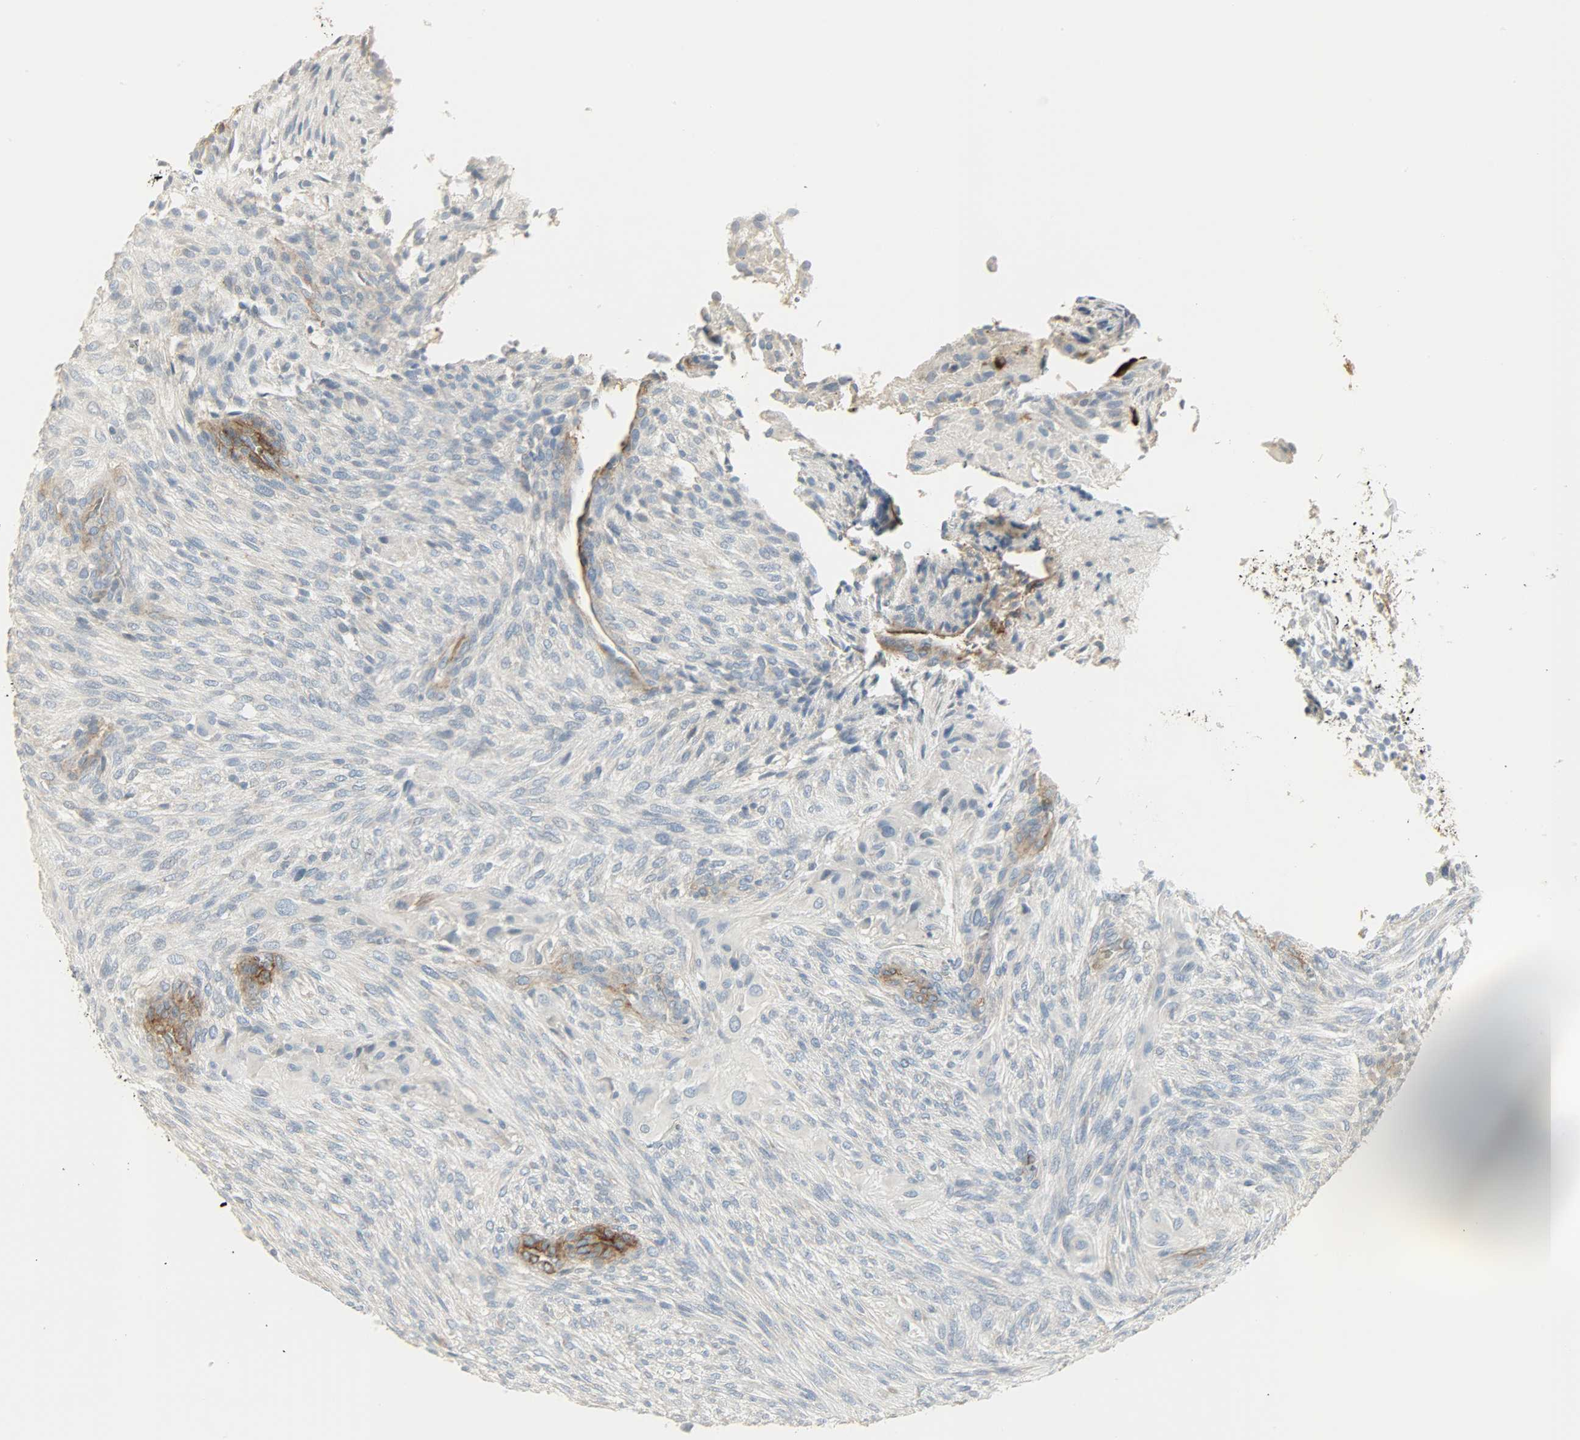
{"staining": {"intensity": "negative", "quantity": "none", "location": "none"}, "tissue": "glioma", "cell_type": "Tumor cells", "image_type": "cancer", "snomed": [{"axis": "morphology", "description": "Glioma, malignant, High grade"}, {"axis": "topography", "description": "Cerebral cortex"}], "caption": "Glioma was stained to show a protein in brown. There is no significant expression in tumor cells. Brightfield microscopy of IHC stained with DAB (3,3'-diaminobenzidine) (brown) and hematoxylin (blue), captured at high magnification.", "gene": "ENPEP", "patient": {"sex": "female", "age": 55}}